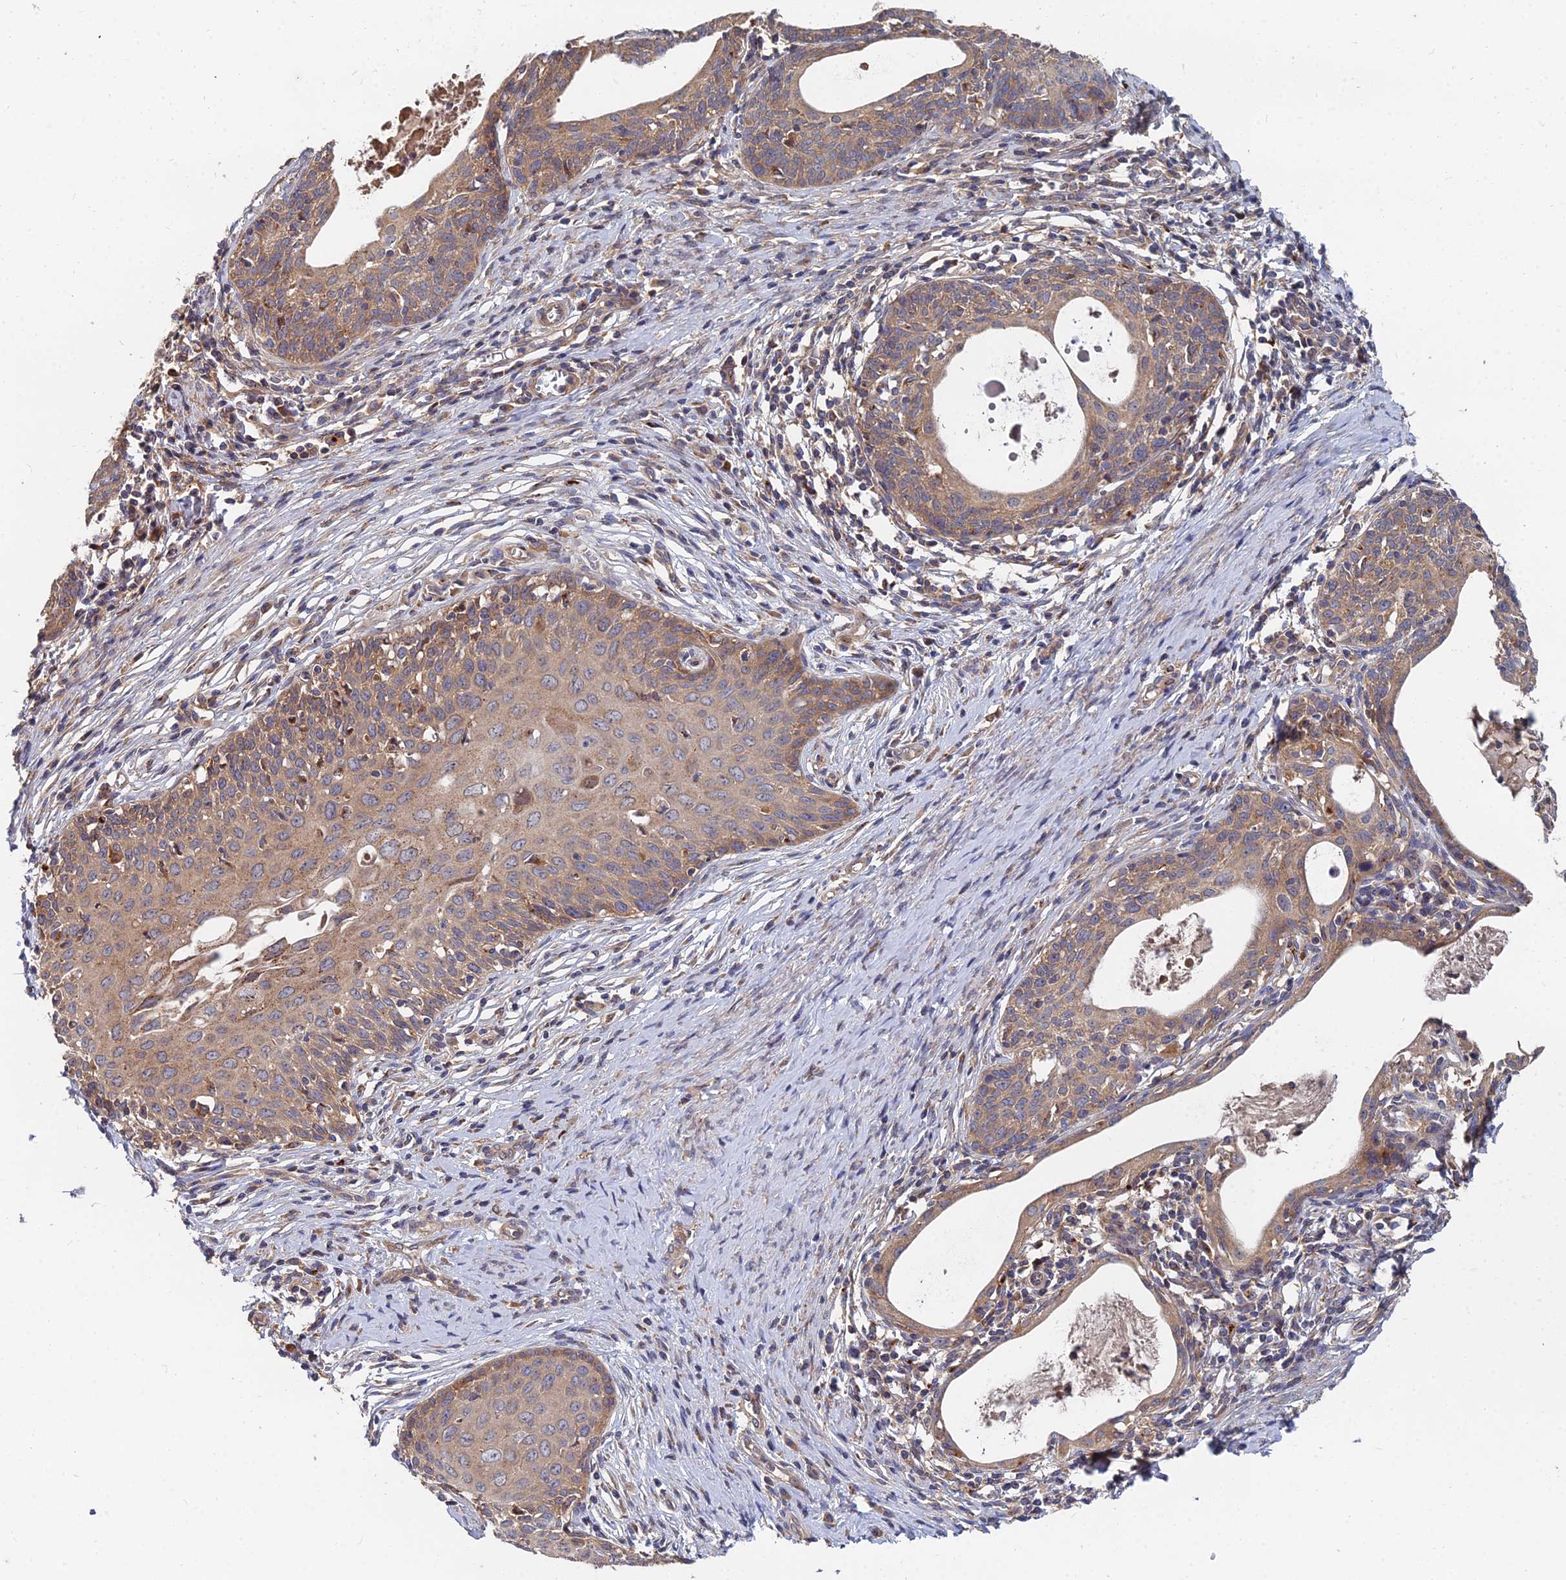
{"staining": {"intensity": "moderate", "quantity": ">75%", "location": "cytoplasmic/membranous"}, "tissue": "cervical cancer", "cell_type": "Tumor cells", "image_type": "cancer", "snomed": [{"axis": "morphology", "description": "Squamous cell carcinoma, NOS"}, {"axis": "topography", "description": "Cervix"}], "caption": "A histopathology image of cervical cancer (squamous cell carcinoma) stained for a protein displays moderate cytoplasmic/membranous brown staining in tumor cells. (Brightfield microscopy of DAB IHC at high magnification).", "gene": "CCZ1", "patient": {"sex": "female", "age": 52}}